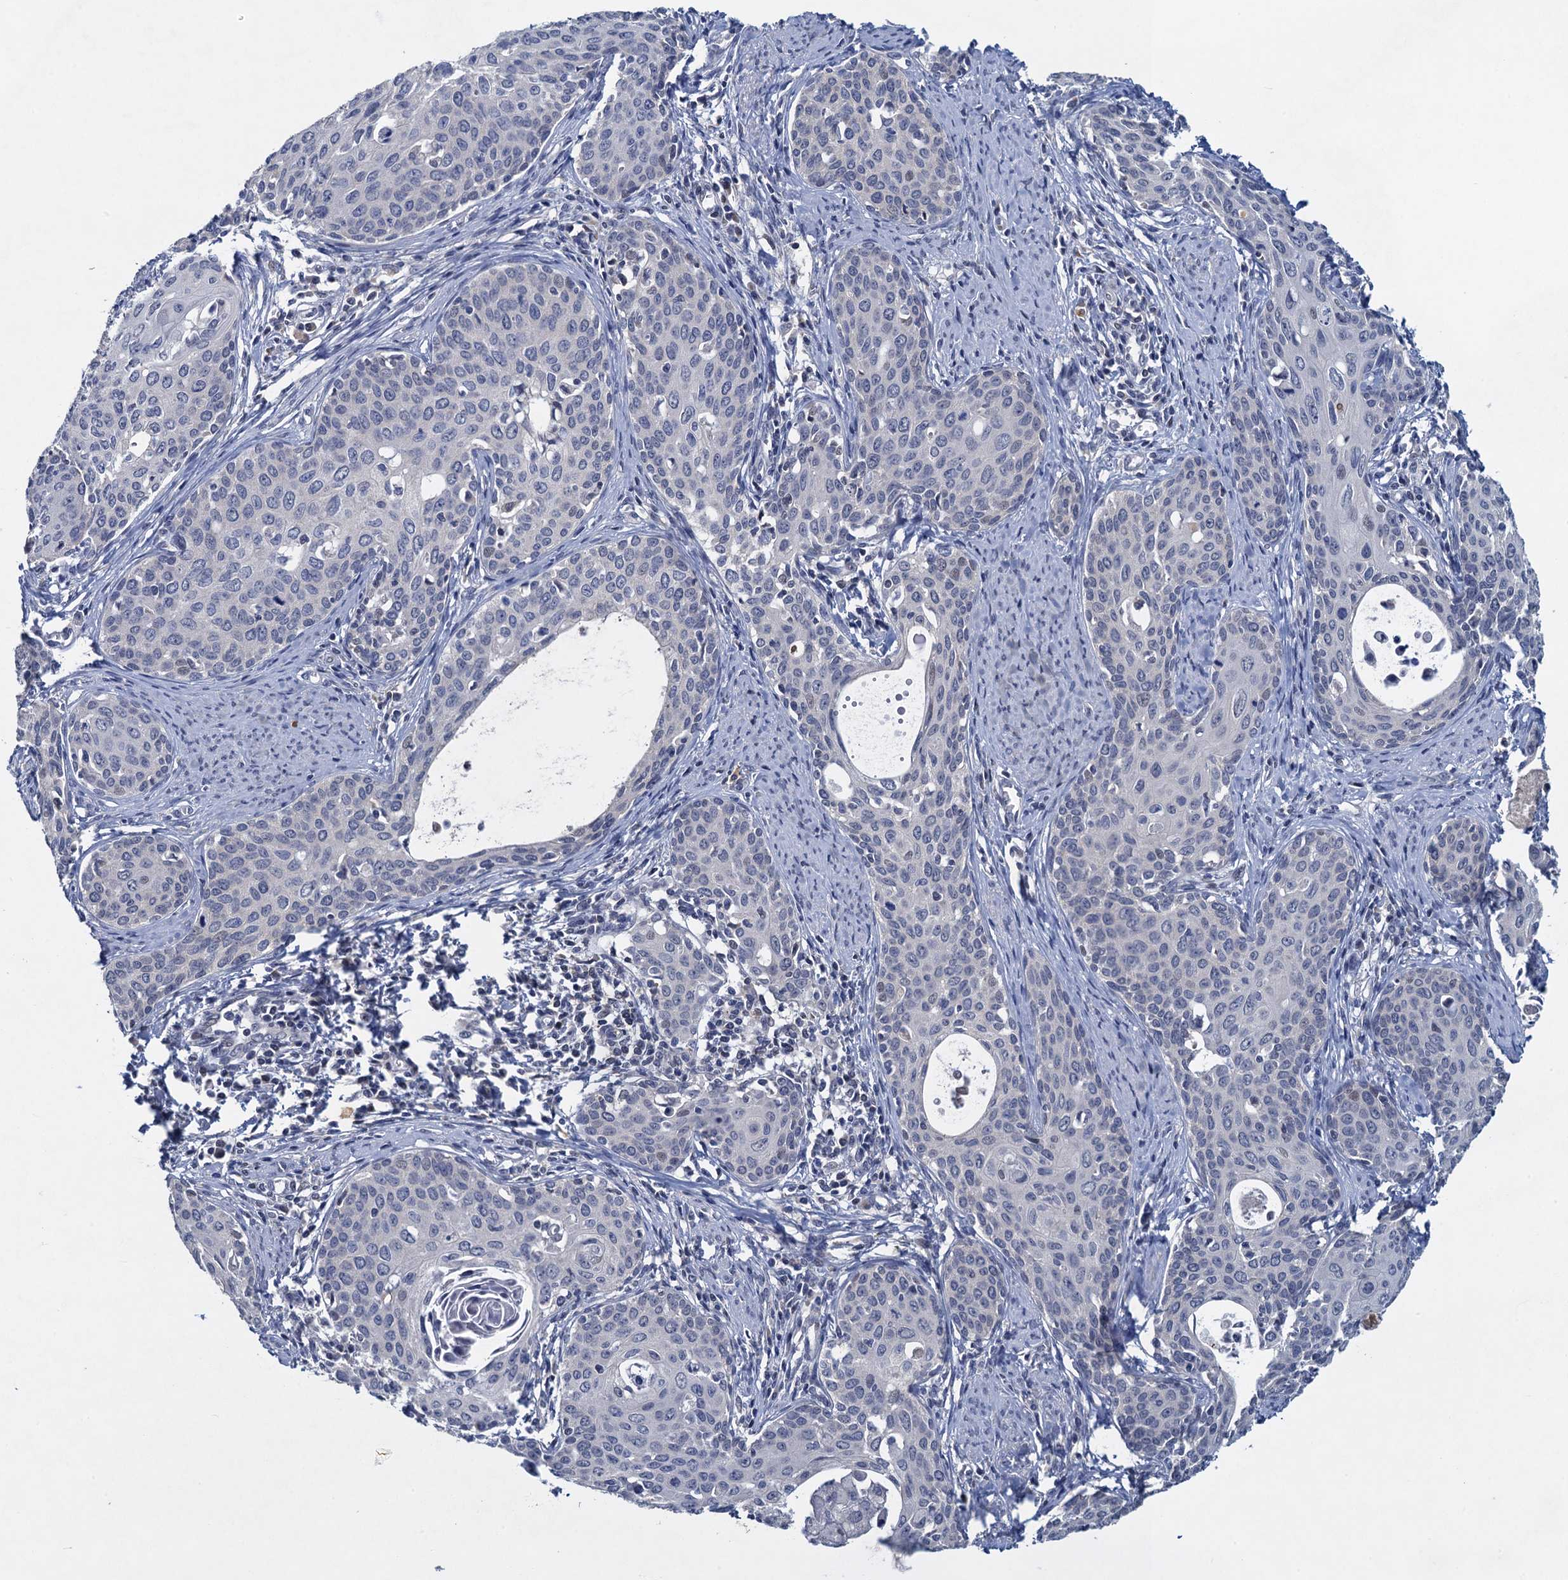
{"staining": {"intensity": "negative", "quantity": "none", "location": "none"}, "tissue": "cervical cancer", "cell_type": "Tumor cells", "image_type": "cancer", "snomed": [{"axis": "morphology", "description": "Squamous cell carcinoma, NOS"}, {"axis": "topography", "description": "Cervix"}], "caption": "The image reveals no staining of tumor cells in cervical cancer.", "gene": "ATOSA", "patient": {"sex": "female", "age": 52}}